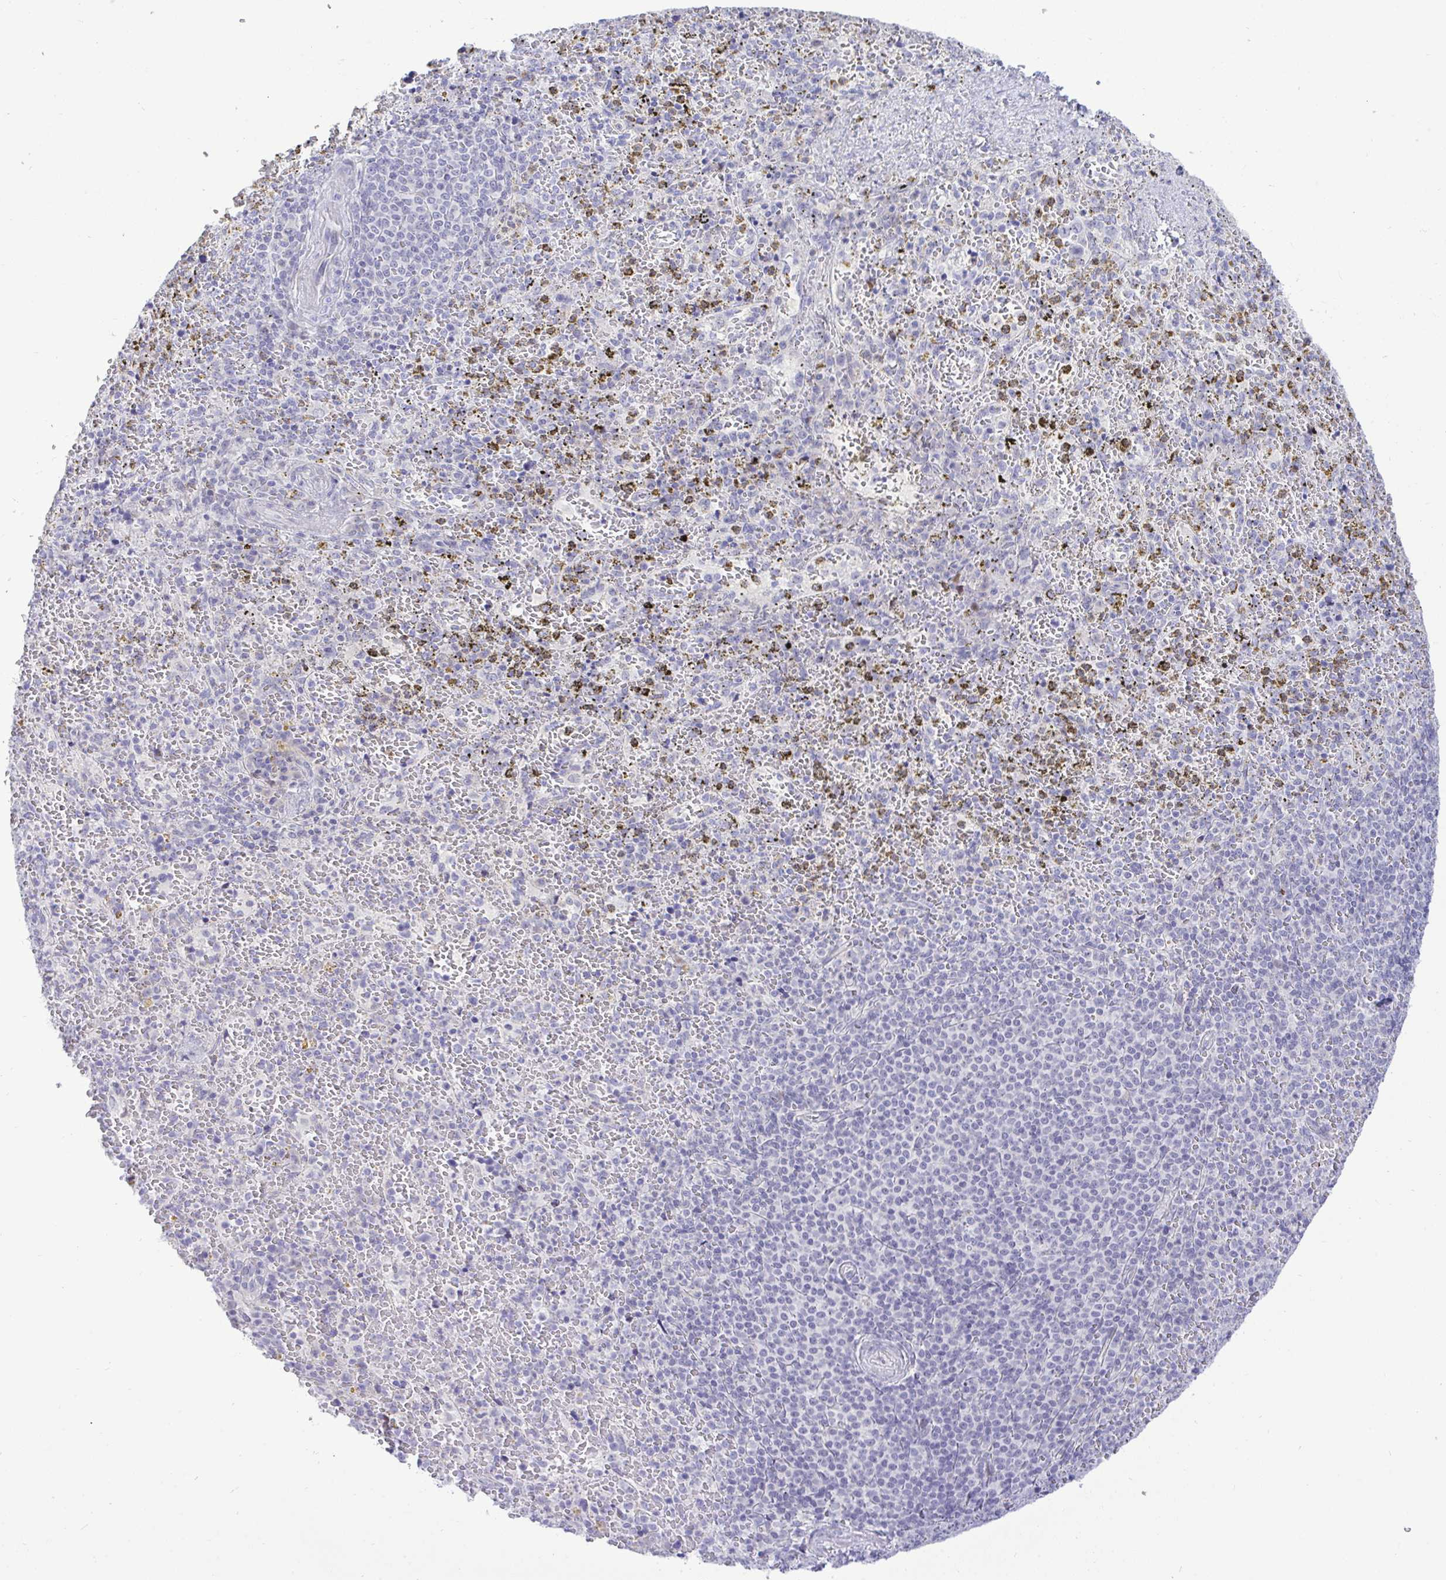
{"staining": {"intensity": "negative", "quantity": "none", "location": "none"}, "tissue": "spleen", "cell_type": "Cells in red pulp", "image_type": "normal", "snomed": [{"axis": "morphology", "description": "Normal tissue, NOS"}, {"axis": "topography", "description": "Spleen"}], "caption": "The micrograph exhibits no staining of cells in red pulp in benign spleen. Brightfield microscopy of IHC stained with DAB (brown) and hematoxylin (blue), captured at high magnification.", "gene": "EPOP", "patient": {"sex": "female", "age": 50}}